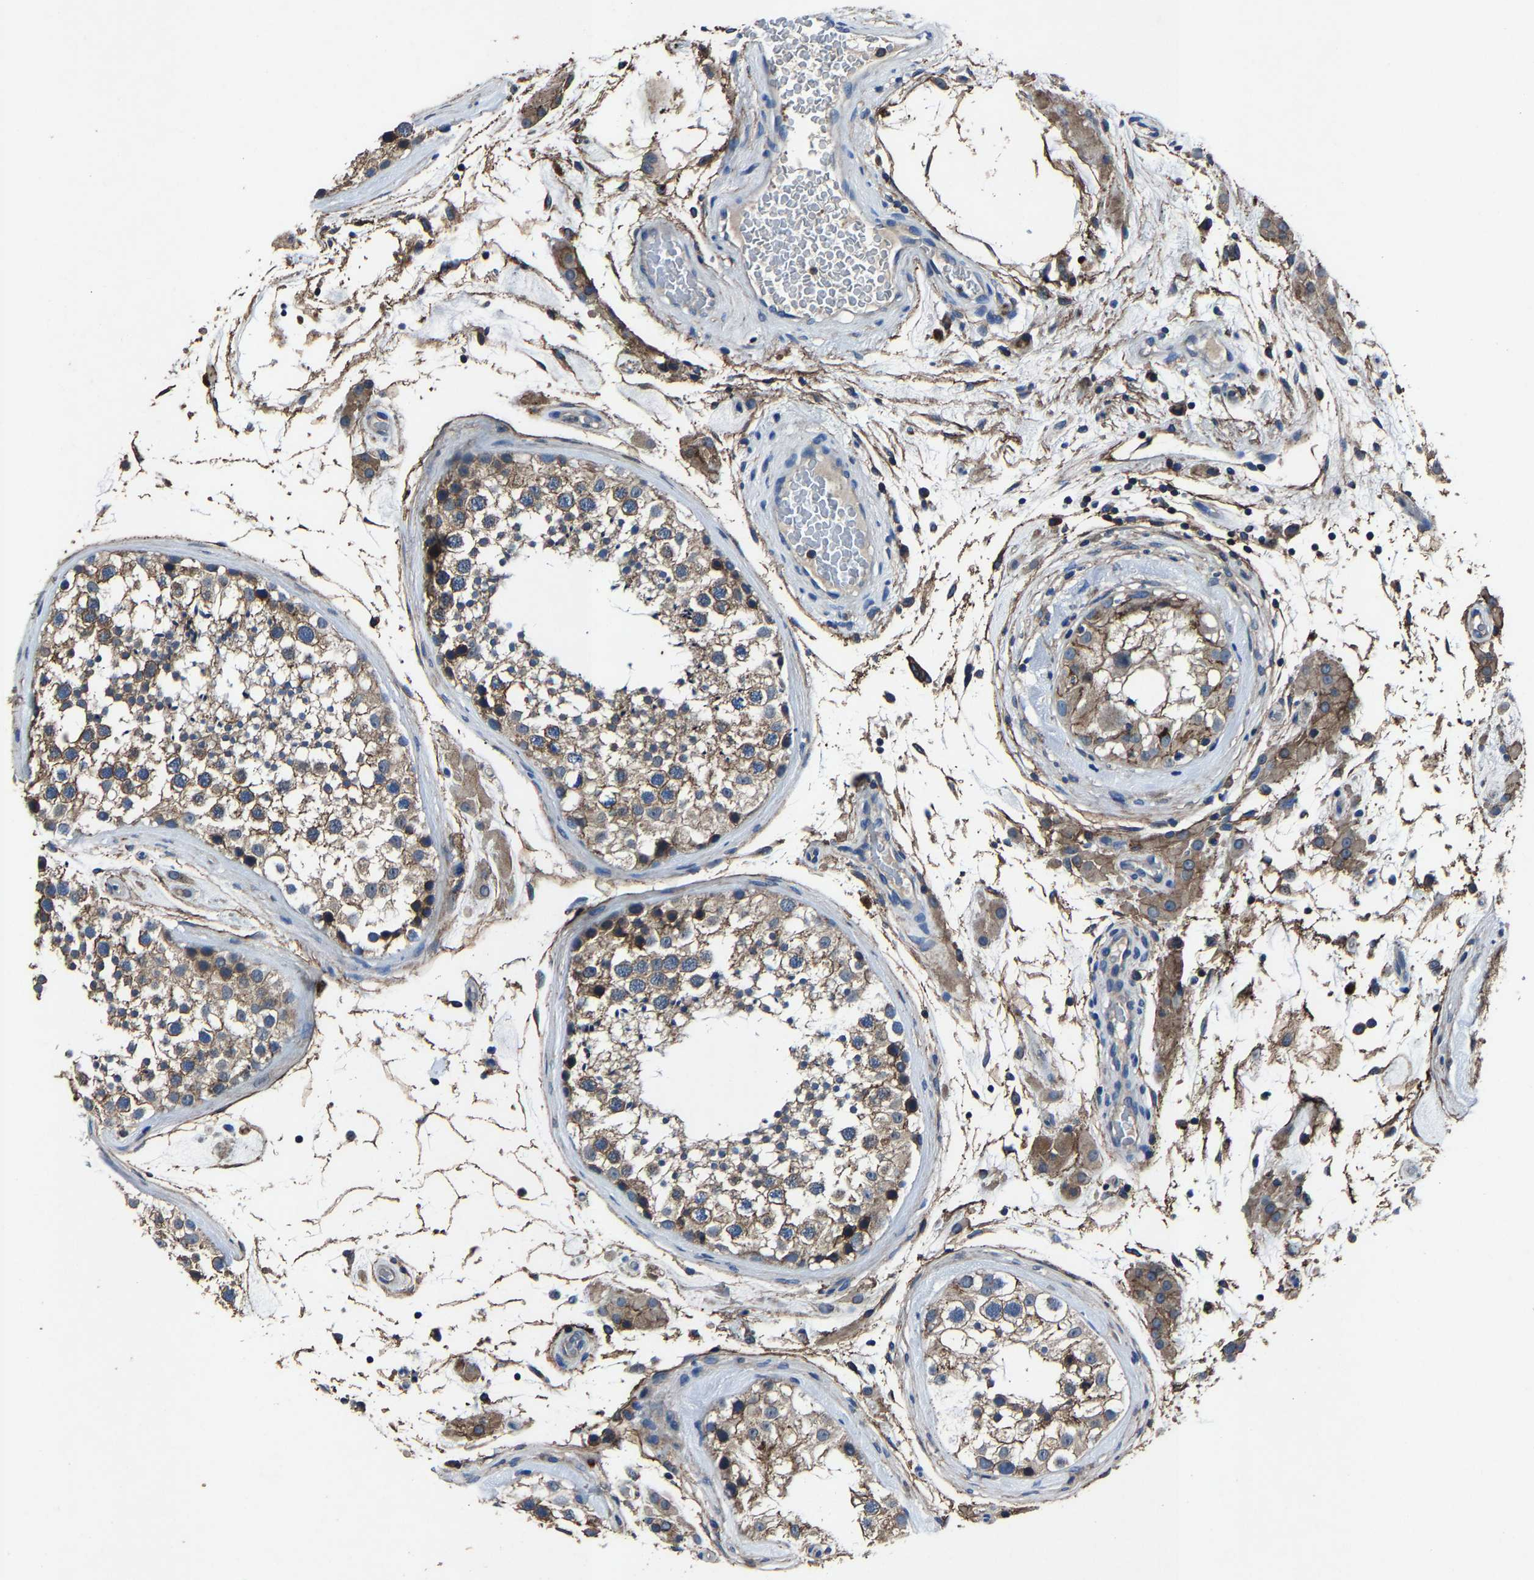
{"staining": {"intensity": "moderate", "quantity": ">75%", "location": "cytoplasmic/membranous"}, "tissue": "testis", "cell_type": "Cells in seminiferous ducts", "image_type": "normal", "snomed": [{"axis": "morphology", "description": "Normal tissue, NOS"}, {"axis": "topography", "description": "Testis"}], "caption": "A medium amount of moderate cytoplasmic/membranous staining is appreciated in approximately >75% of cells in seminiferous ducts in normal testis. The protein is stained brown, and the nuclei are stained in blue (DAB IHC with brightfield microscopy, high magnification).", "gene": "KIAA1958", "patient": {"sex": "male", "age": 46}}